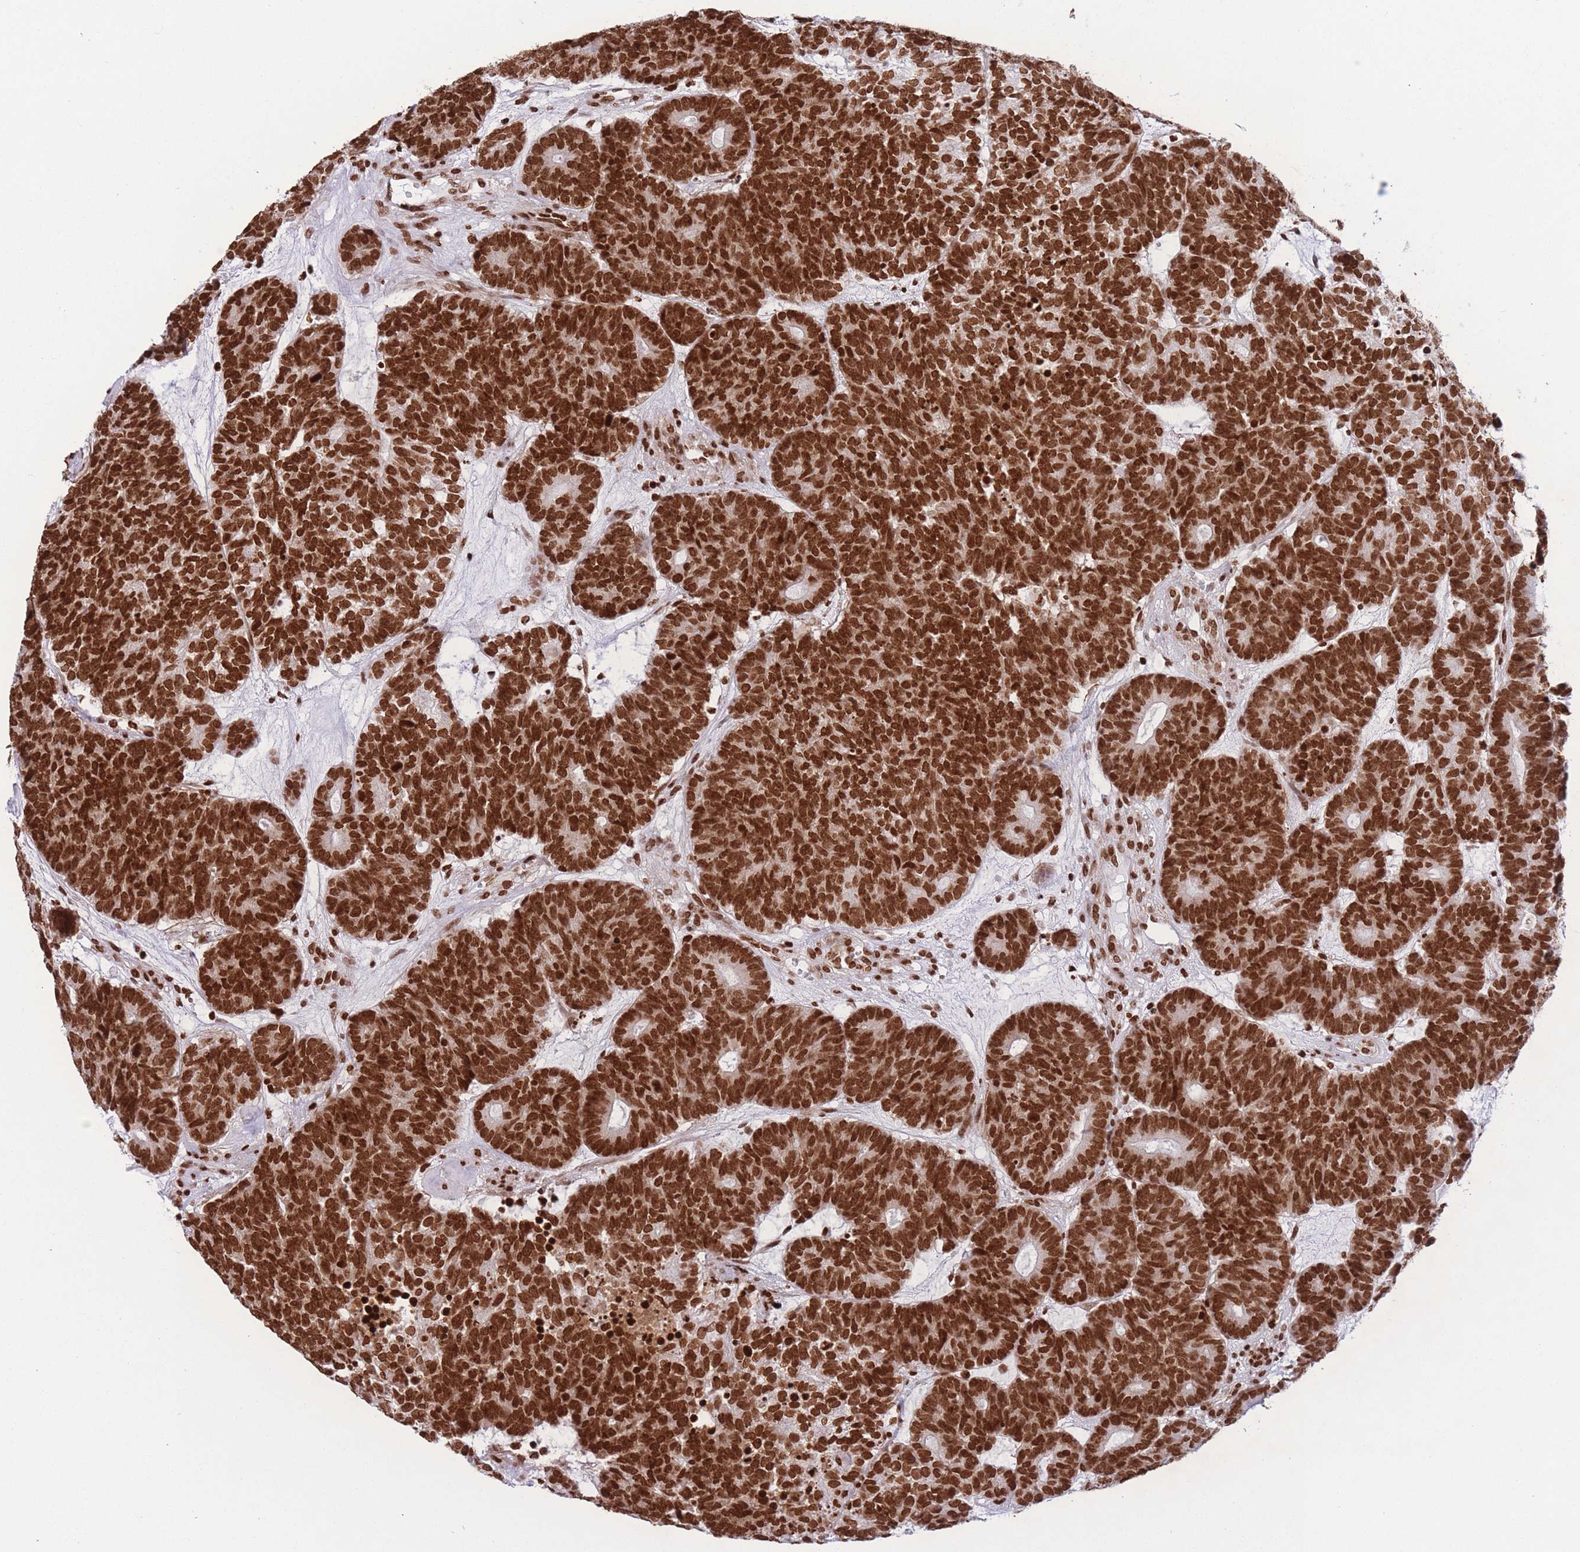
{"staining": {"intensity": "strong", "quantity": ">75%", "location": "nuclear"}, "tissue": "head and neck cancer", "cell_type": "Tumor cells", "image_type": "cancer", "snomed": [{"axis": "morphology", "description": "Adenocarcinoma, NOS"}, {"axis": "topography", "description": "Head-Neck"}], "caption": "Immunohistochemistry micrograph of human head and neck adenocarcinoma stained for a protein (brown), which exhibits high levels of strong nuclear expression in approximately >75% of tumor cells.", "gene": "H2BC11", "patient": {"sex": "female", "age": 81}}